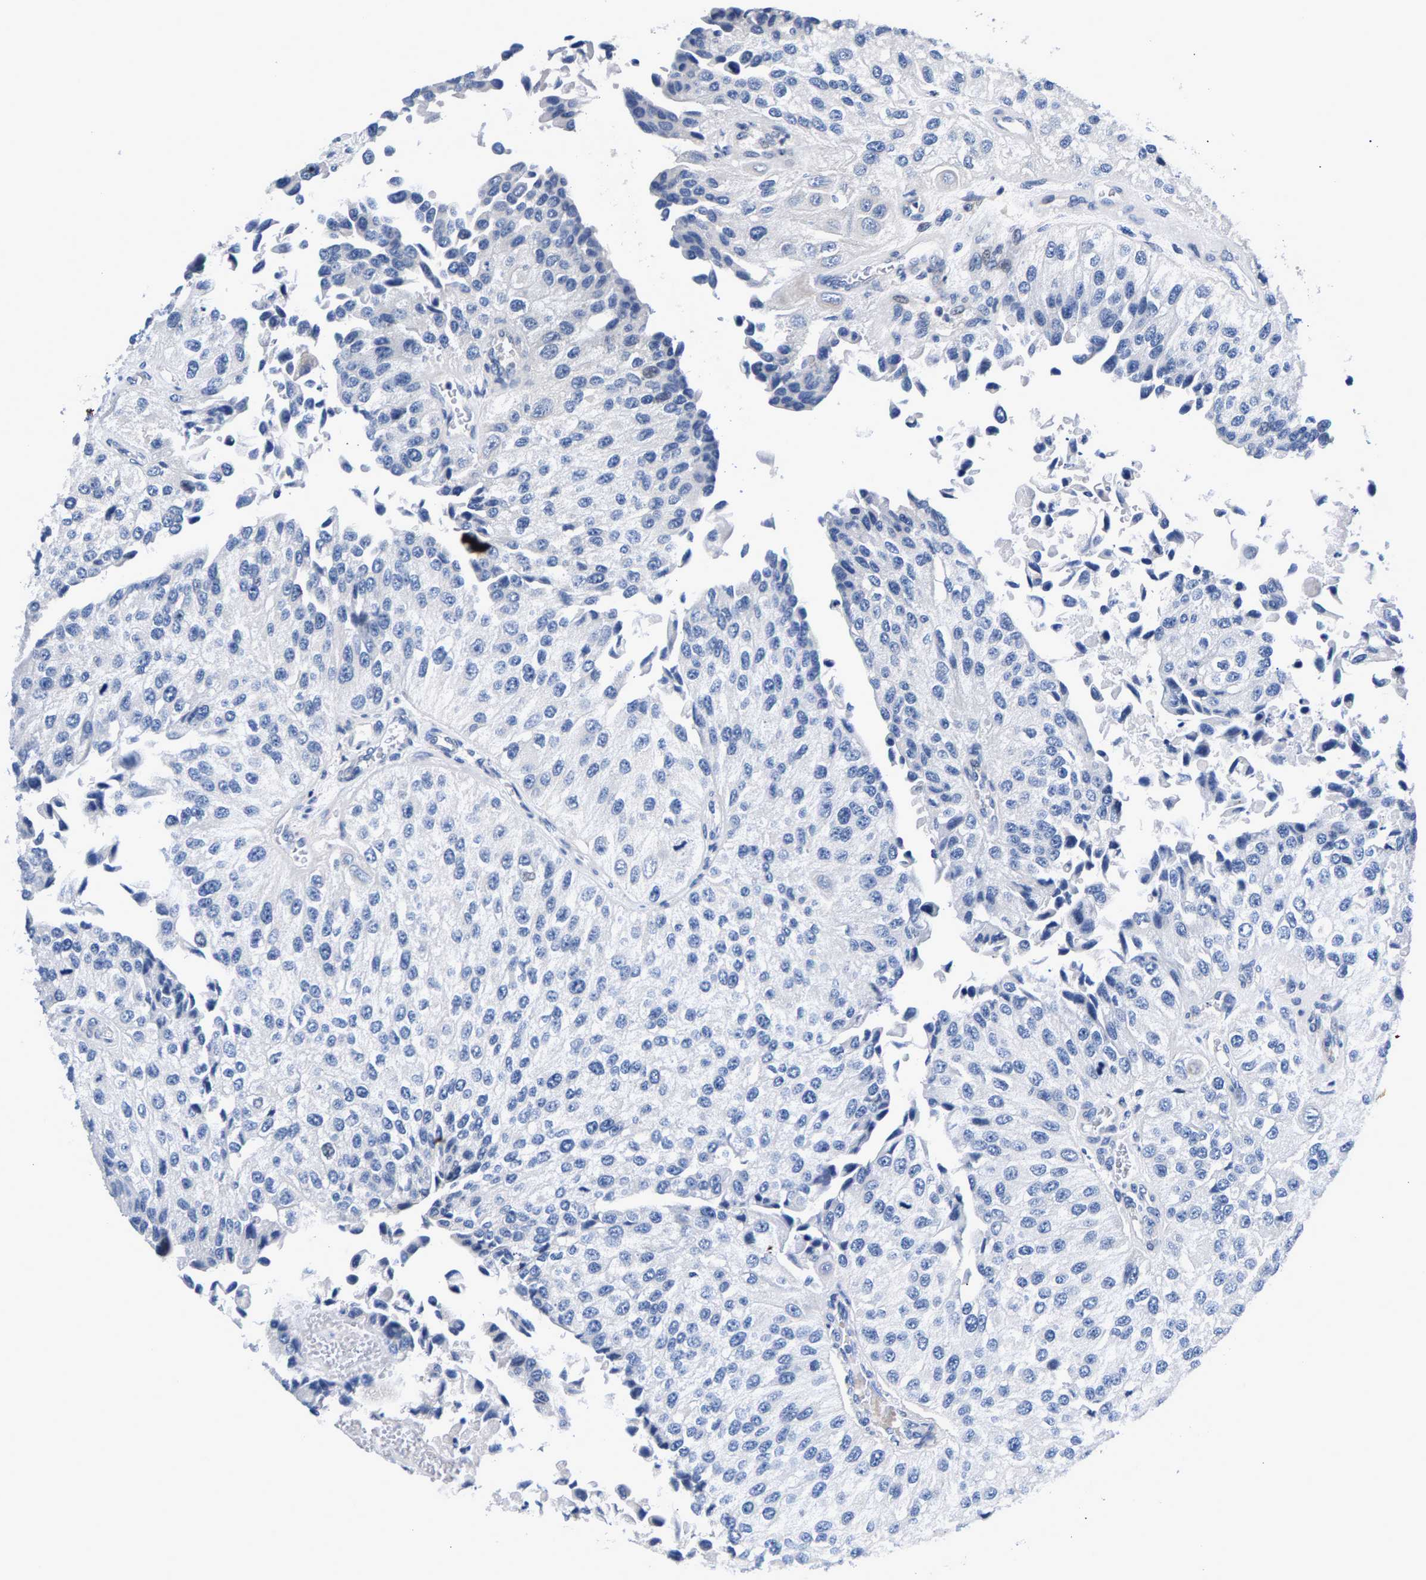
{"staining": {"intensity": "negative", "quantity": "none", "location": "none"}, "tissue": "urothelial cancer", "cell_type": "Tumor cells", "image_type": "cancer", "snomed": [{"axis": "morphology", "description": "Urothelial carcinoma, High grade"}, {"axis": "topography", "description": "Kidney"}, {"axis": "topography", "description": "Urinary bladder"}], "caption": "Image shows no protein staining in tumor cells of urothelial cancer tissue.", "gene": "P2RY4", "patient": {"sex": "male", "age": 77}}